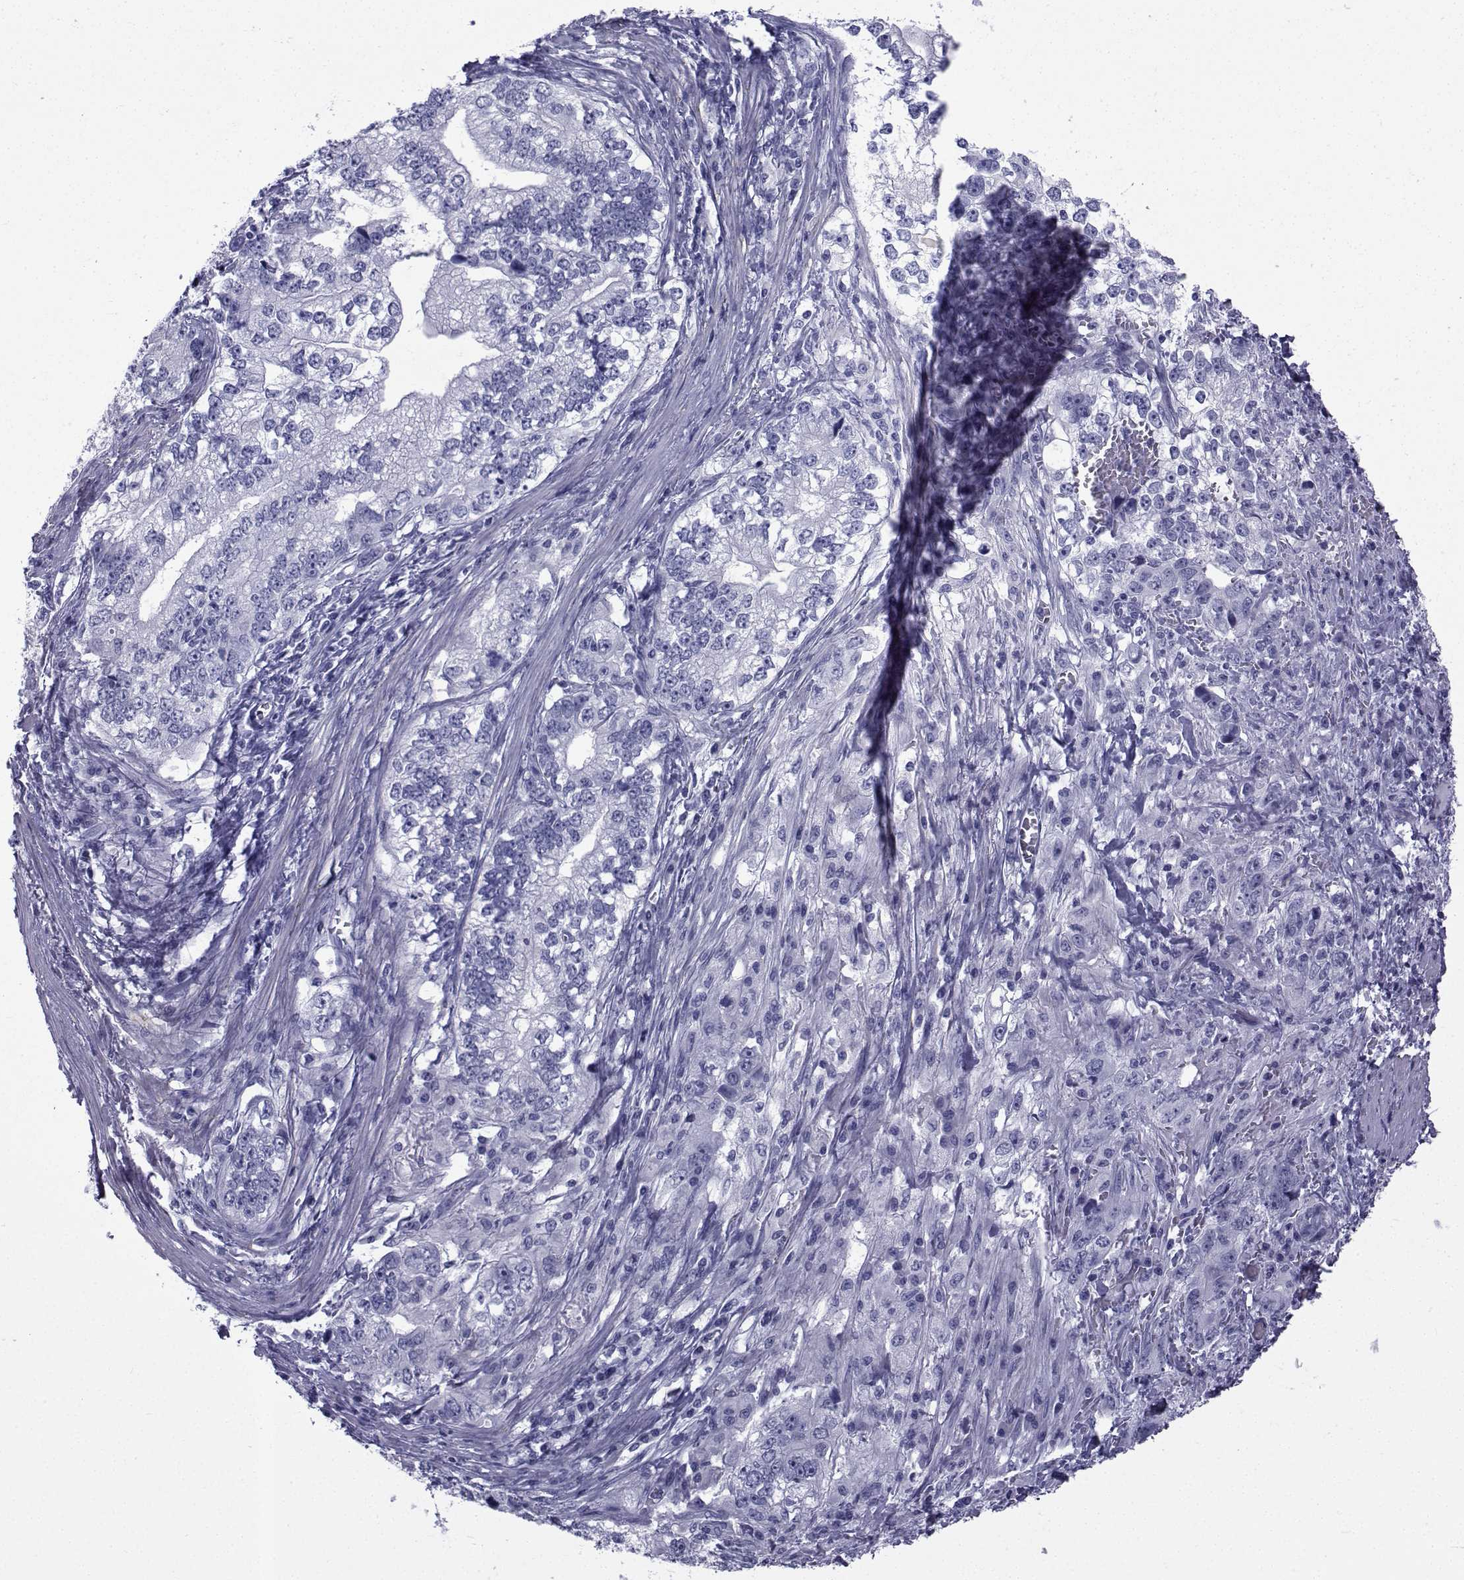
{"staining": {"intensity": "negative", "quantity": "none", "location": "none"}, "tissue": "stomach cancer", "cell_type": "Tumor cells", "image_type": "cancer", "snomed": [{"axis": "morphology", "description": "Adenocarcinoma, NOS"}, {"axis": "topography", "description": "Stomach, lower"}], "caption": "Photomicrograph shows no significant protein expression in tumor cells of adenocarcinoma (stomach). The staining was performed using DAB to visualize the protein expression in brown, while the nuclei were stained in blue with hematoxylin (Magnification: 20x).", "gene": "SPANXD", "patient": {"sex": "female", "age": 72}}